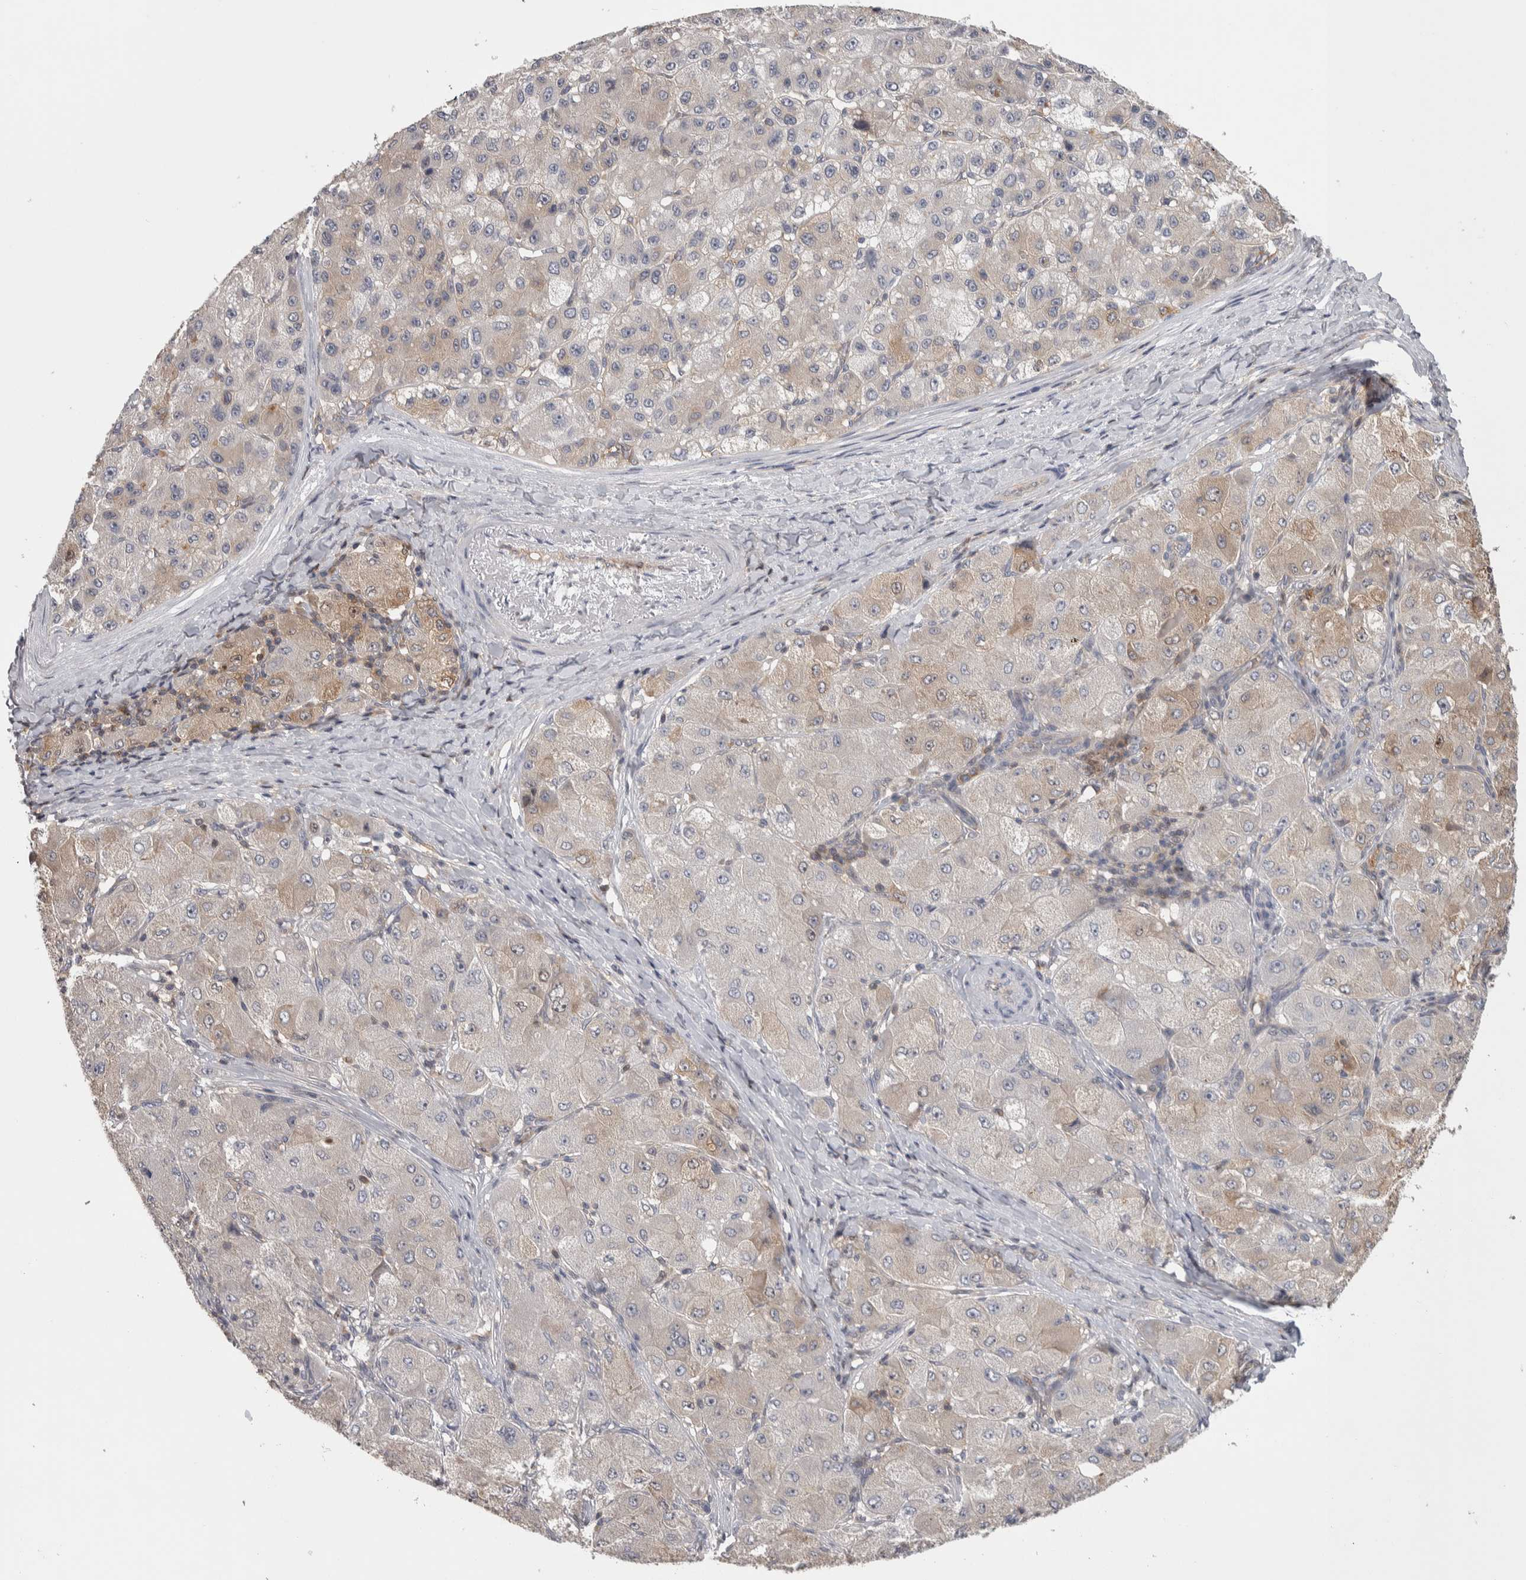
{"staining": {"intensity": "weak", "quantity": "<25%", "location": "cytoplasmic/membranous"}, "tissue": "liver cancer", "cell_type": "Tumor cells", "image_type": "cancer", "snomed": [{"axis": "morphology", "description": "Carcinoma, Hepatocellular, NOS"}, {"axis": "topography", "description": "Liver"}], "caption": "The micrograph shows no staining of tumor cells in liver cancer (hepatocellular carcinoma).", "gene": "NFKB2", "patient": {"sex": "male", "age": 80}}